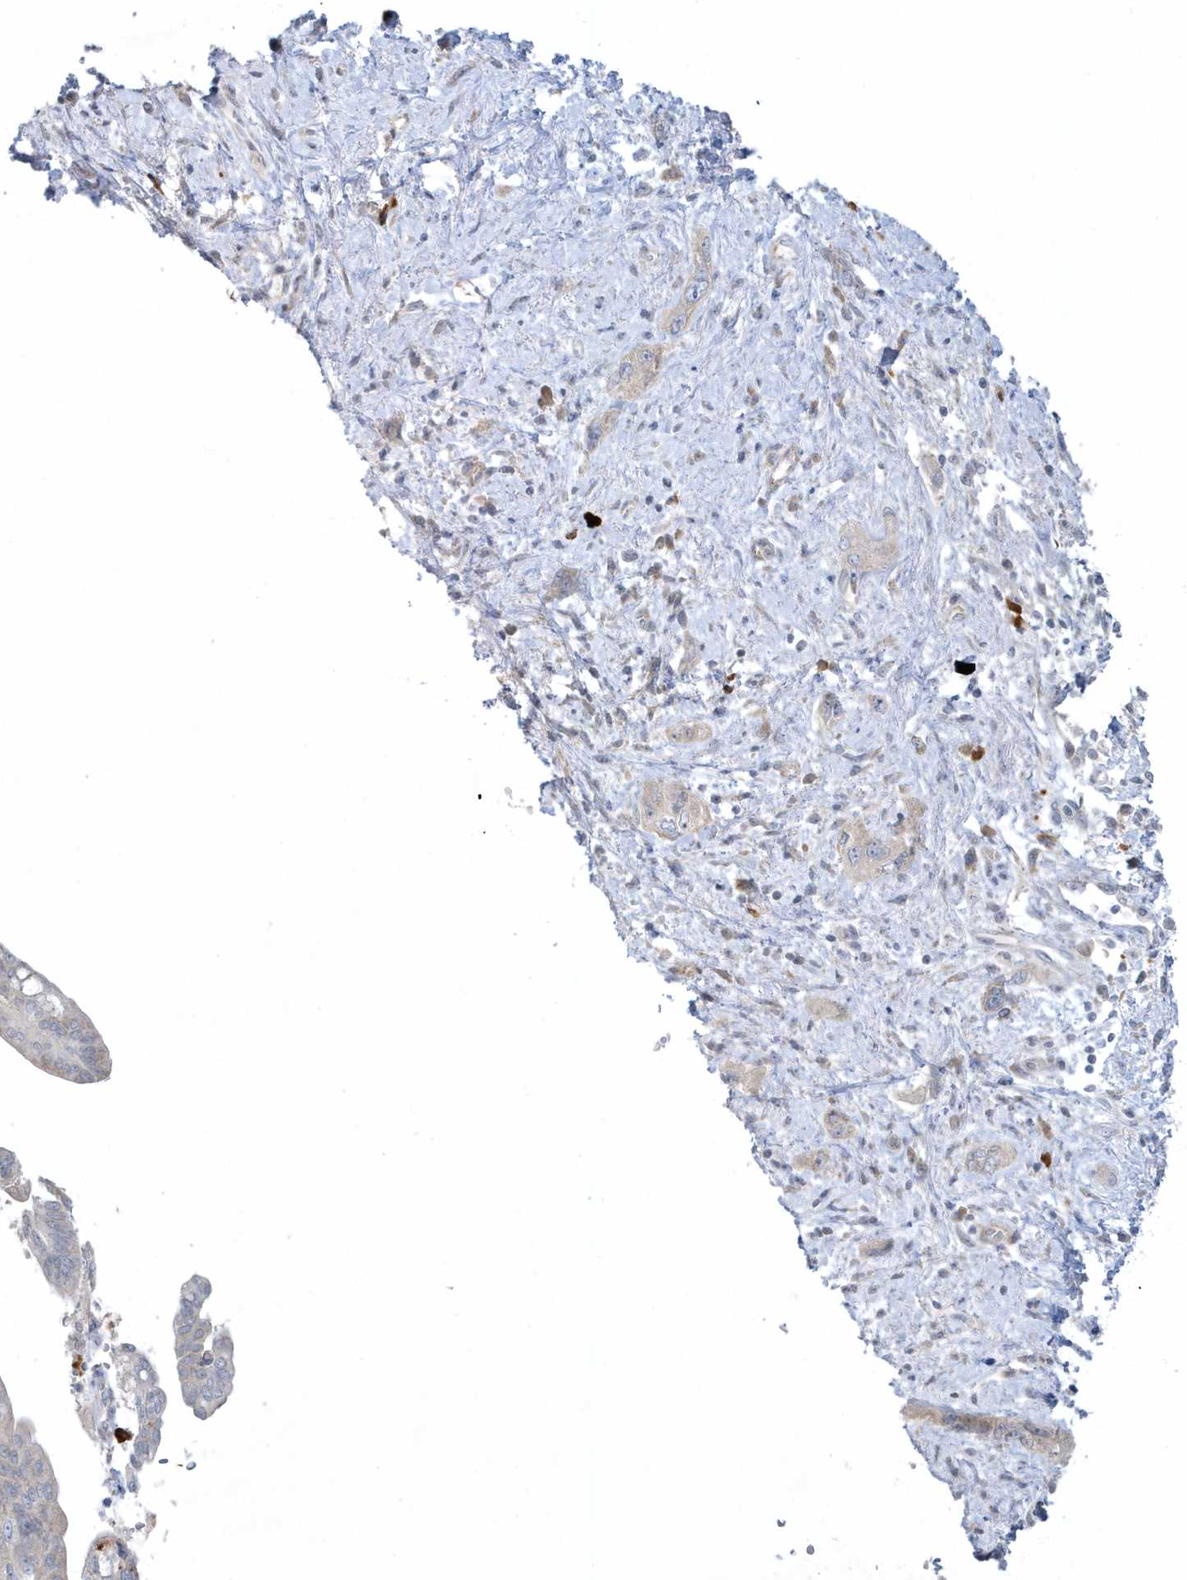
{"staining": {"intensity": "negative", "quantity": "none", "location": "none"}, "tissue": "pancreatic cancer", "cell_type": "Tumor cells", "image_type": "cancer", "snomed": [{"axis": "morphology", "description": "Adenocarcinoma, NOS"}, {"axis": "topography", "description": "Pancreas"}], "caption": "An image of pancreatic adenocarcinoma stained for a protein reveals no brown staining in tumor cells.", "gene": "THADA", "patient": {"sex": "female", "age": 73}}